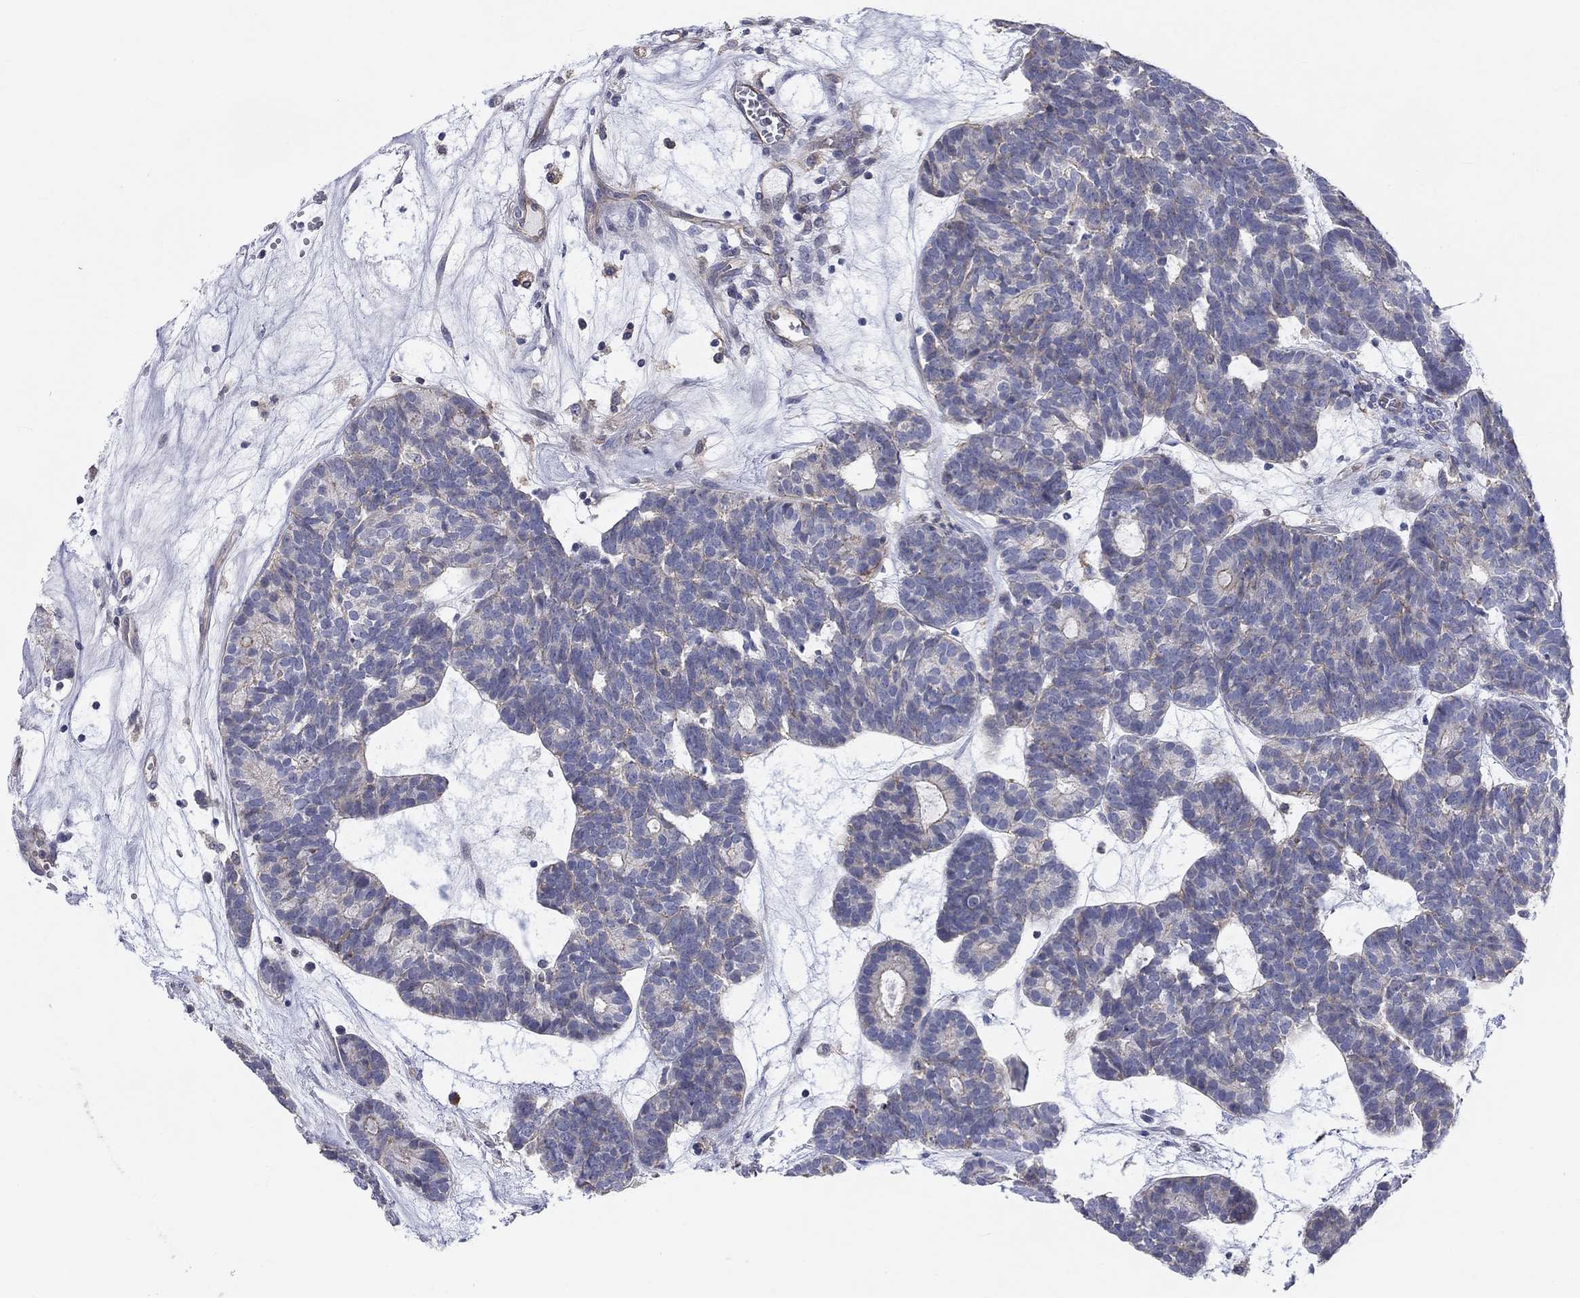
{"staining": {"intensity": "negative", "quantity": "none", "location": "none"}, "tissue": "head and neck cancer", "cell_type": "Tumor cells", "image_type": "cancer", "snomed": [{"axis": "morphology", "description": "Adenocarcinoma, NOS"}, {"axis": "topography", "description": "Head-Neck"}], "caption": "Protein analysis of head and neck cancer shows no significant staining in tumor cells.", "gene": "PCDHGA10", "patient": {"sex": "female", "age": 81}}